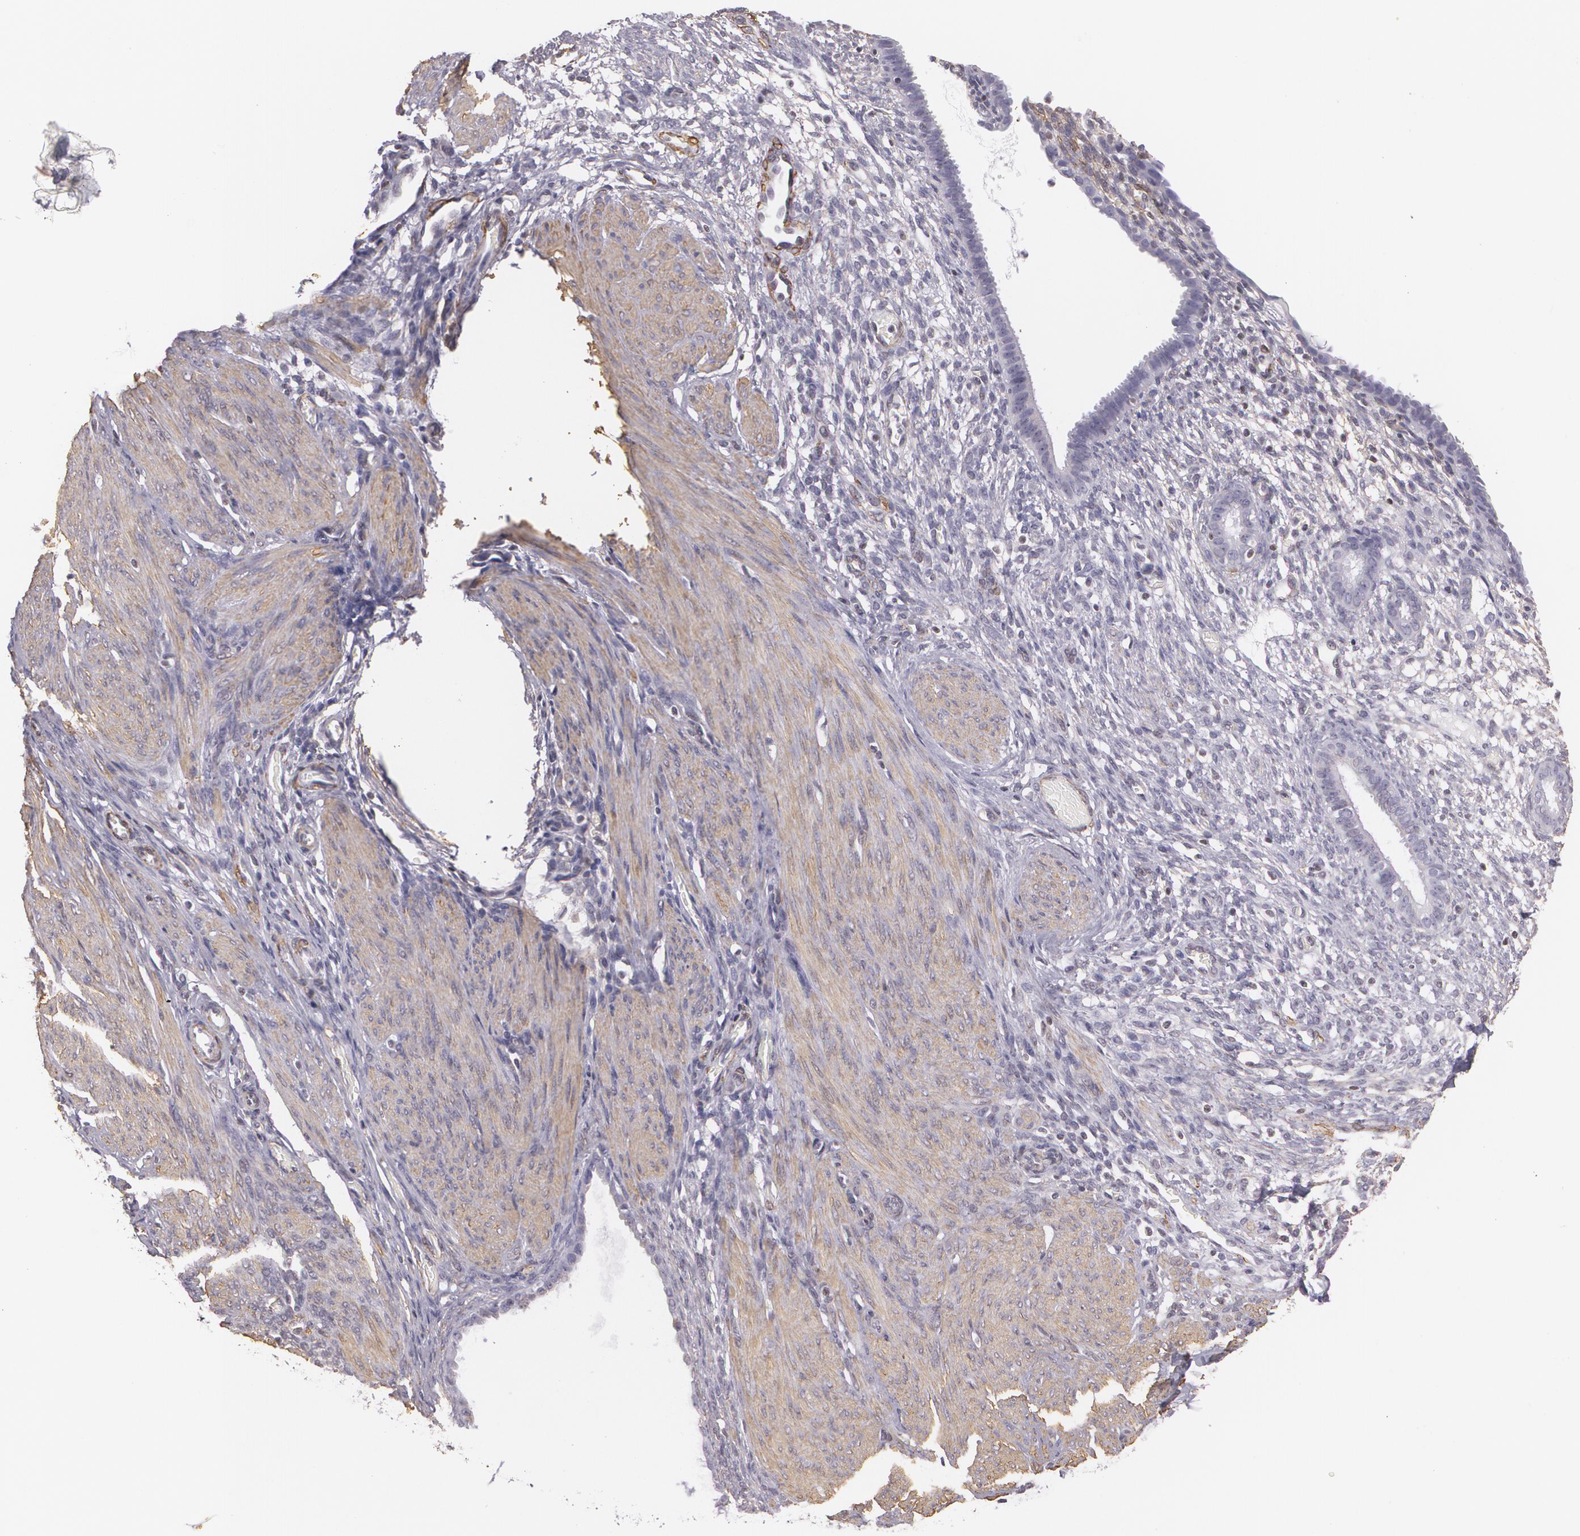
{"staining": {"intensity": "negative", "quantity": "none", "location": "none"}, "tissue": "endometrium", "cell_type": "Cells in endometrial stroma", "image_type": "normal", "snomed": [{"axis": "morphology", "description": "Normal tissue, NOS"}, {"axis": "topography", "description": "Endometrium"}], "caption": "IHC histopathology image of benign endometrium stained for a protein (brown), which displays no positivity in cells in endometrial stroma. (Brightfield microscopy of DAB IHC at high magnification).", "gene": "VAMP1", "patient": {"sex": "female", "age": 72}}